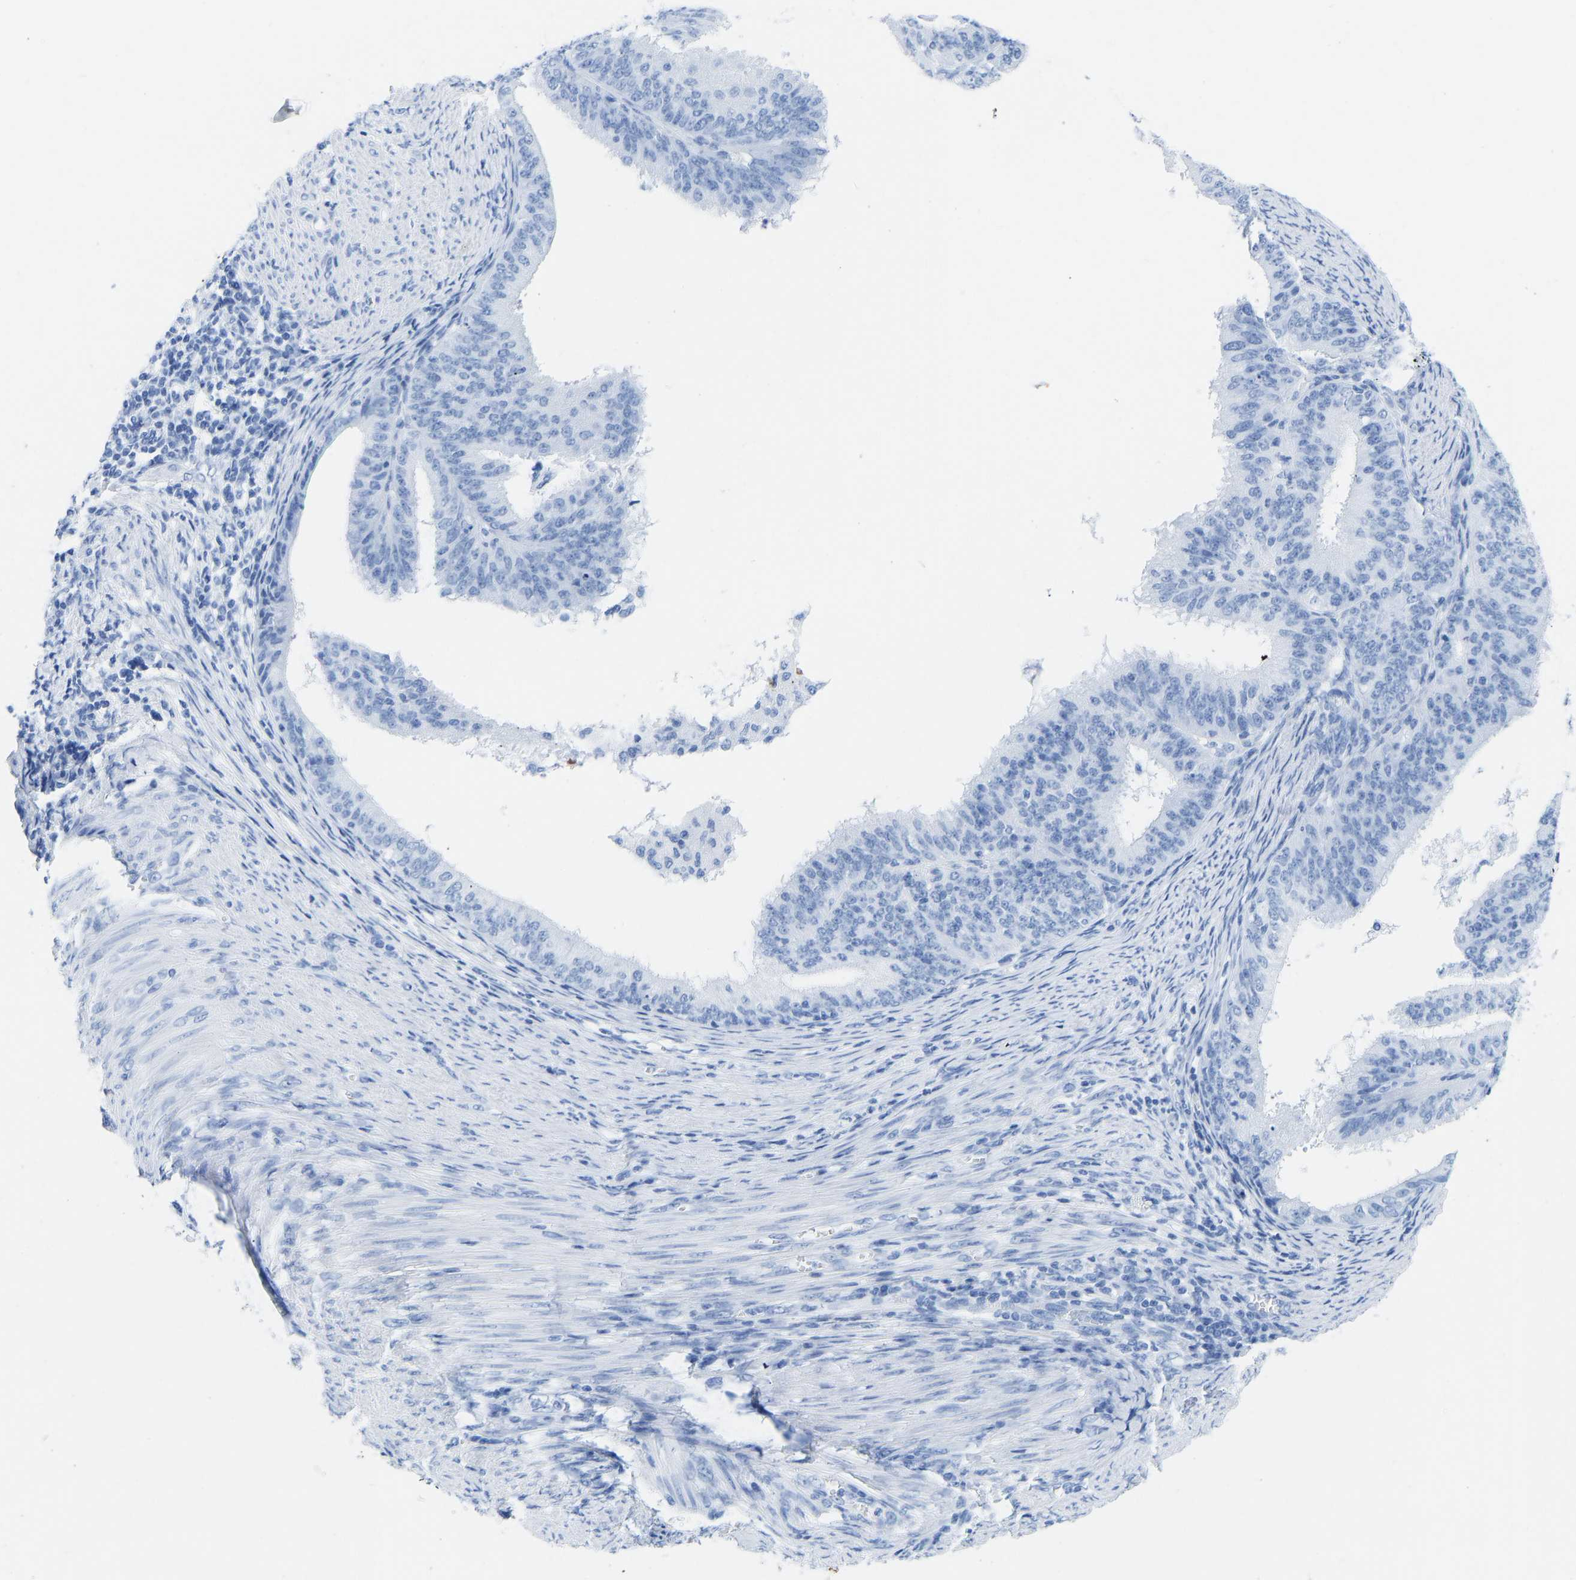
{"staining": {"intensity": "negative", "quantity": "none", "location": "none"}, "tissue": "endometrial cancer", "cell_type": "Tumor cells", "image_type": "cancer", "snomed": [{"axis": "morphology", "description": "Adenocarcinoma, NOS"}, {"axis": "topography", "description": "Endometrium"}], "caption": "The immunohistochemistry (IHC) photomicrograph has no significant staining in tumor cells of endometrial adenocarcinoma tissue.", "gene": "ELMO2", "patient": {"sex": "female", "age": 70}}